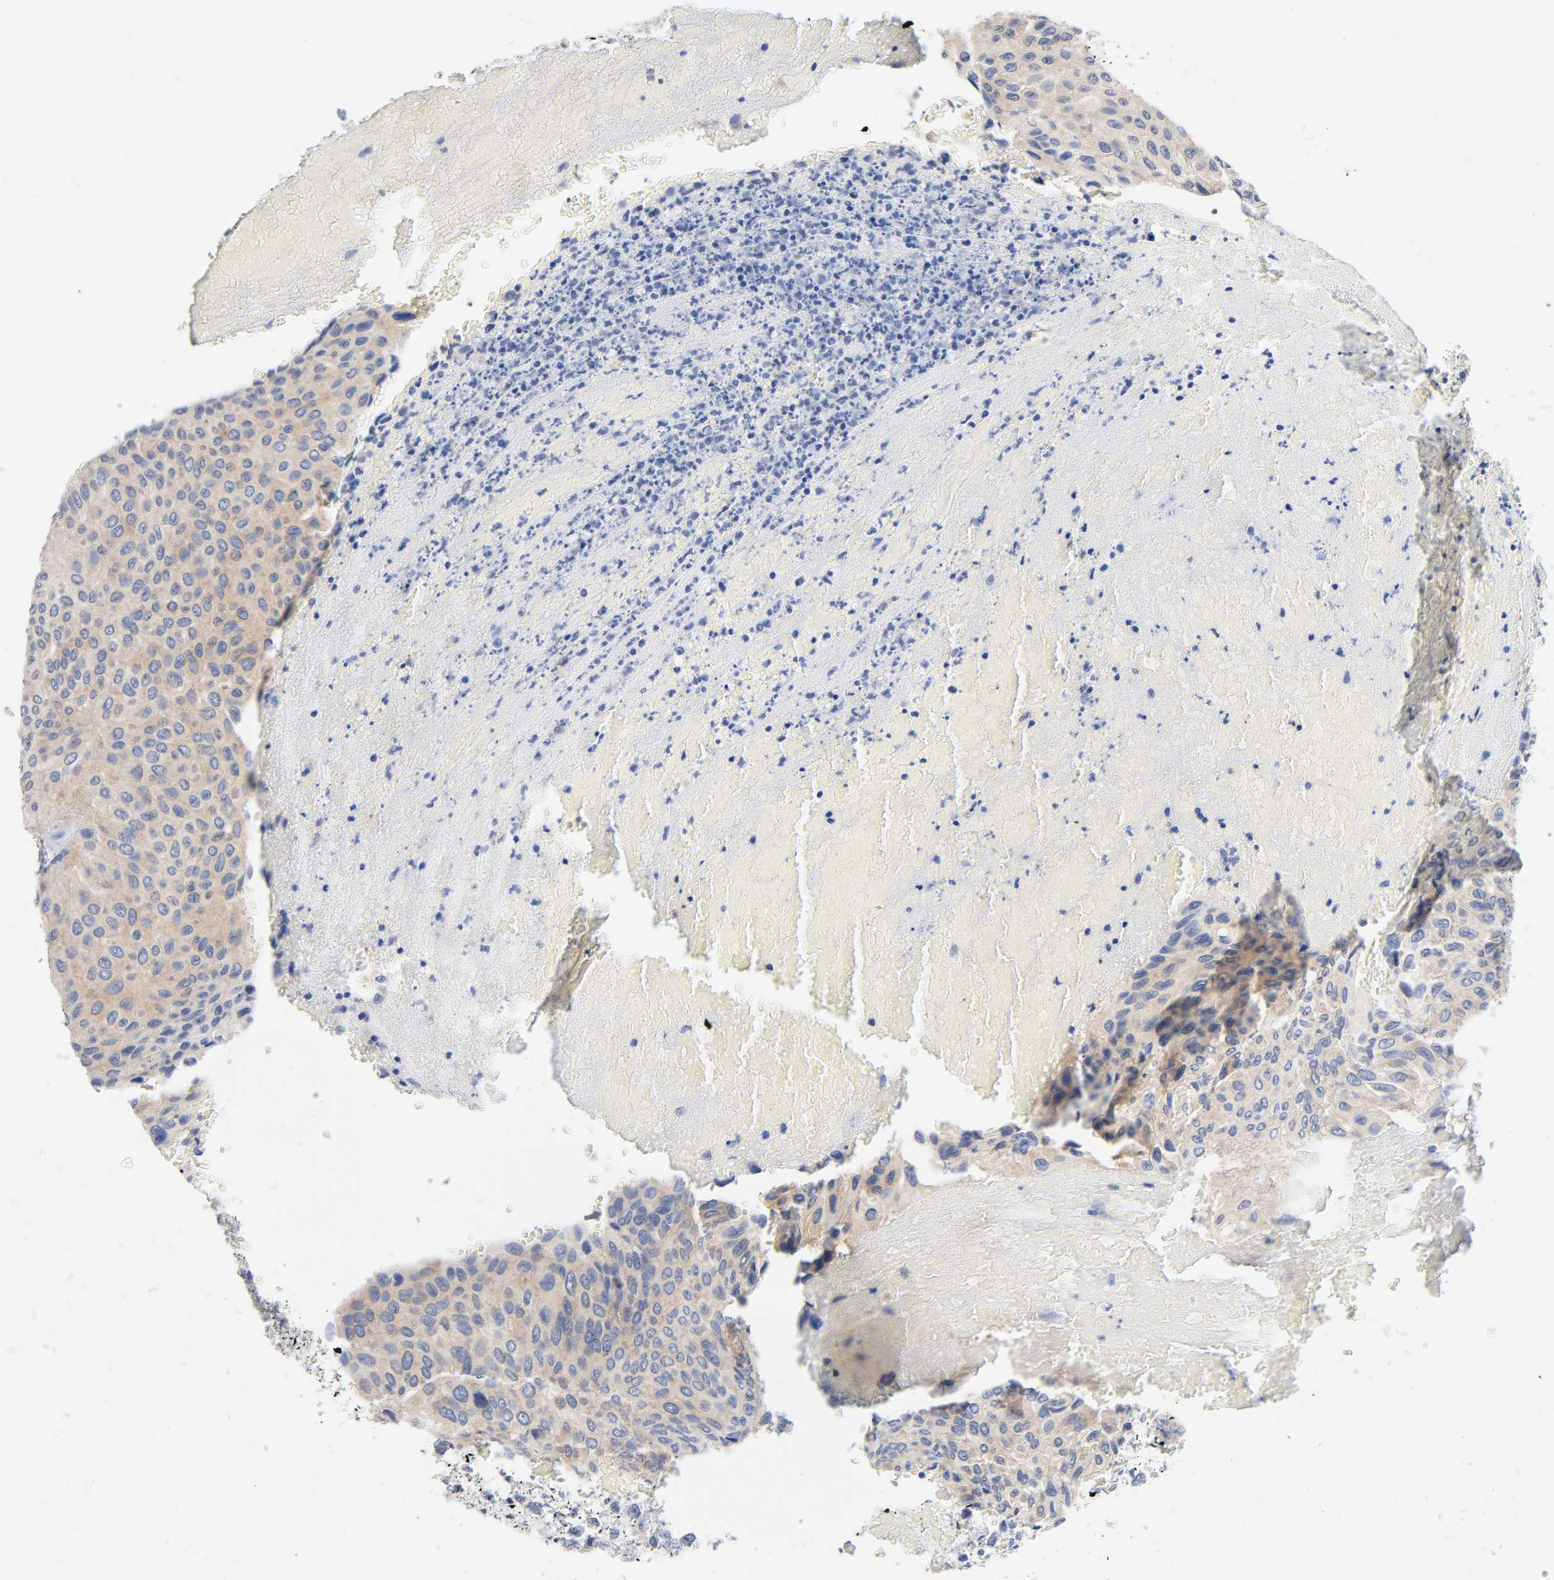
{"staining": {"intensity": "weak", "quantity": ">75%", "location": "cytoplasmic/membranous"}, "tissue": "urothelial cancer", "cell_type": "Tumor cells", "image_type": "cancer", "snomed": [{"axis": "morphology", "description": "Urothelial carcinoma, High grade"}, {"axis": "topography", "description": "Urinary bladder"}], "caption": "Approximately >75% of tumor cells in urothelial cancer reveal weak cytoplasmic/membranous protein staining as visualized by brown immunohistochemical staining.", "gene": "MALT1", "patient": {"sex": "male", "age": 66}}